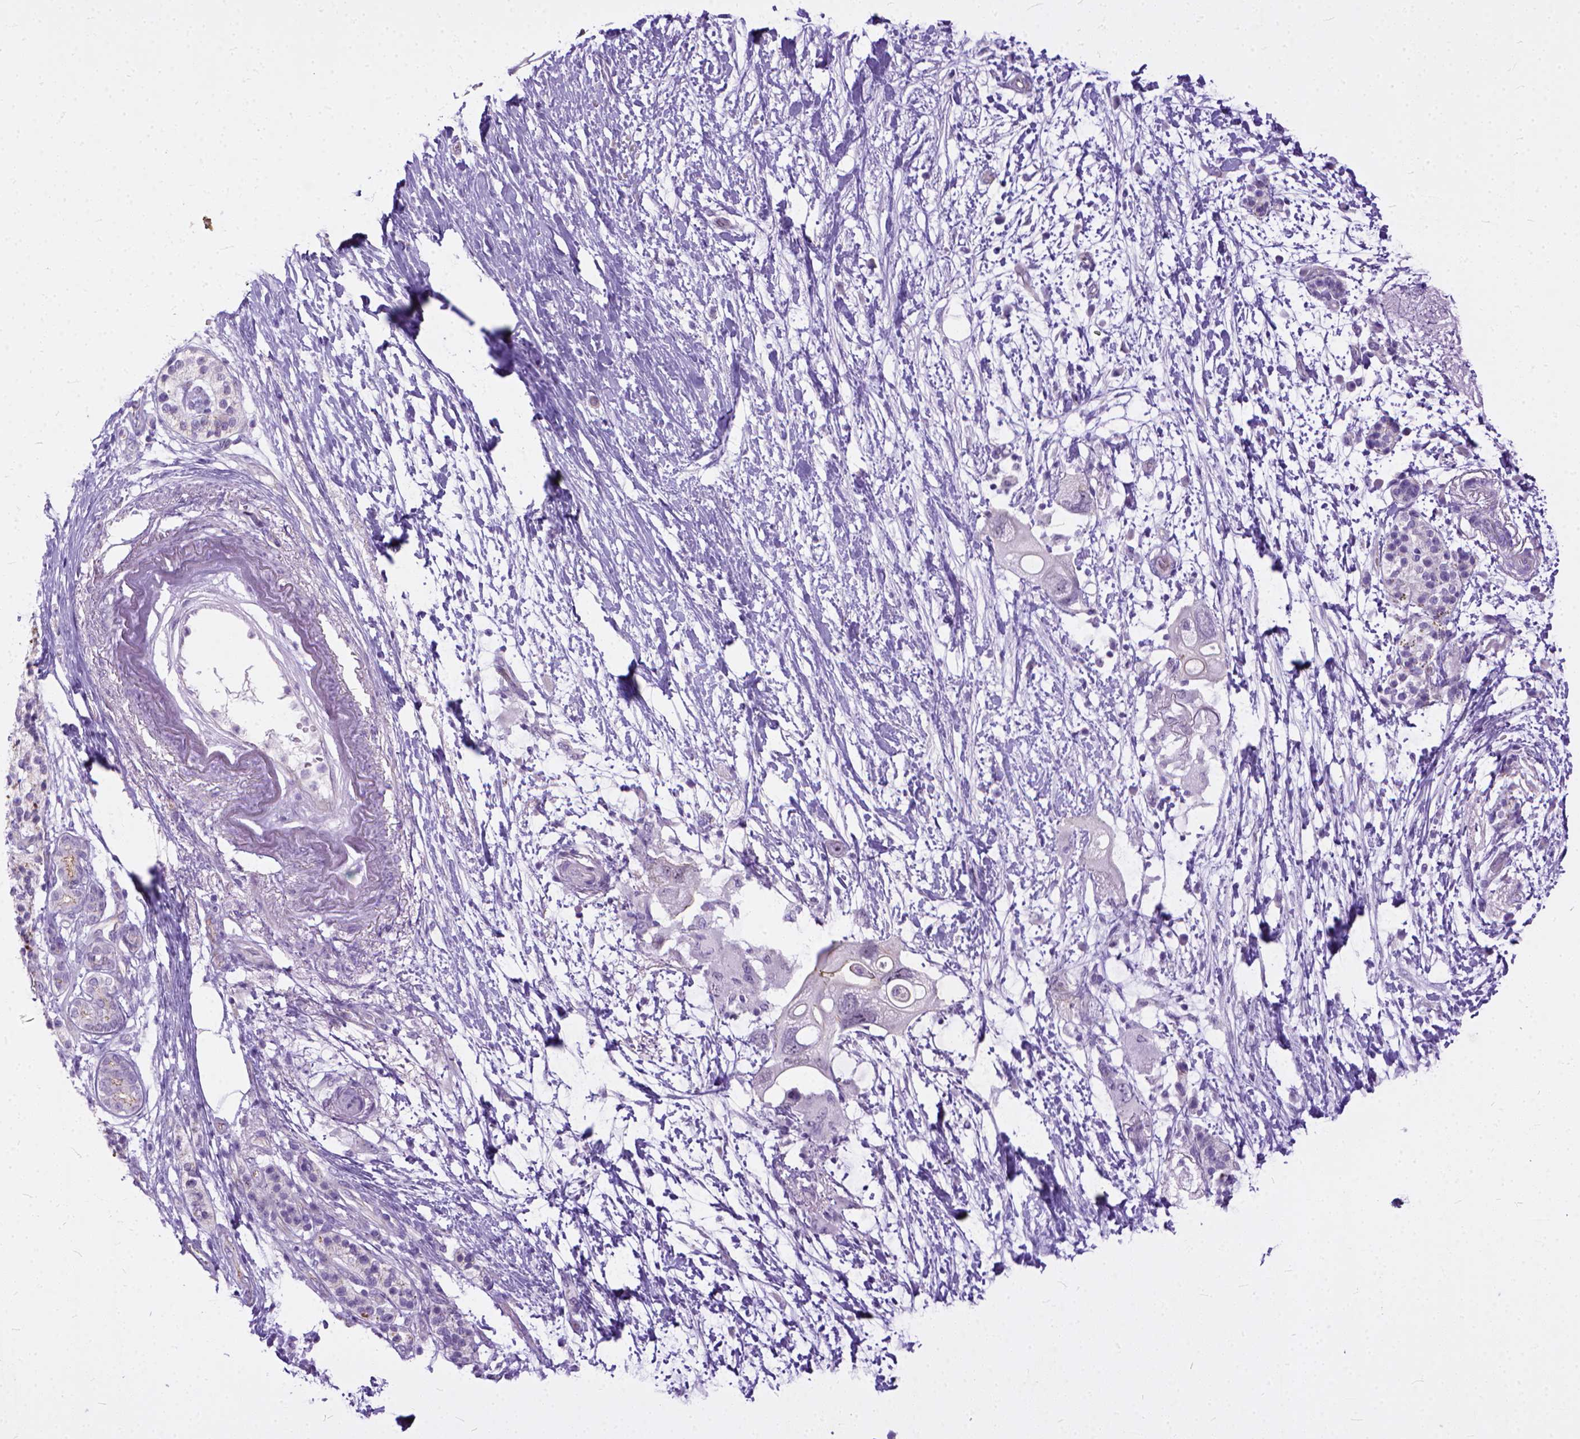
{"staining": {"intensity": "negative", "quantity": "none", "location": "none"}, "tissue": "pancreatic cancer", "cell_type": "Tumor cells", "image_type": "cancer", "snomed": [{"axis": "morphology", "description": "Adenocarcinoma, NOS"}, {"axis": "topography", "description": "Pancreas"}], "caption": "A histopathology image of human pancreatic cancer (adenocarcinoma) is negative for staining in tumor cells.", "gene": "ADGRF1", "patient": {"sex": "female", "age": 72}}